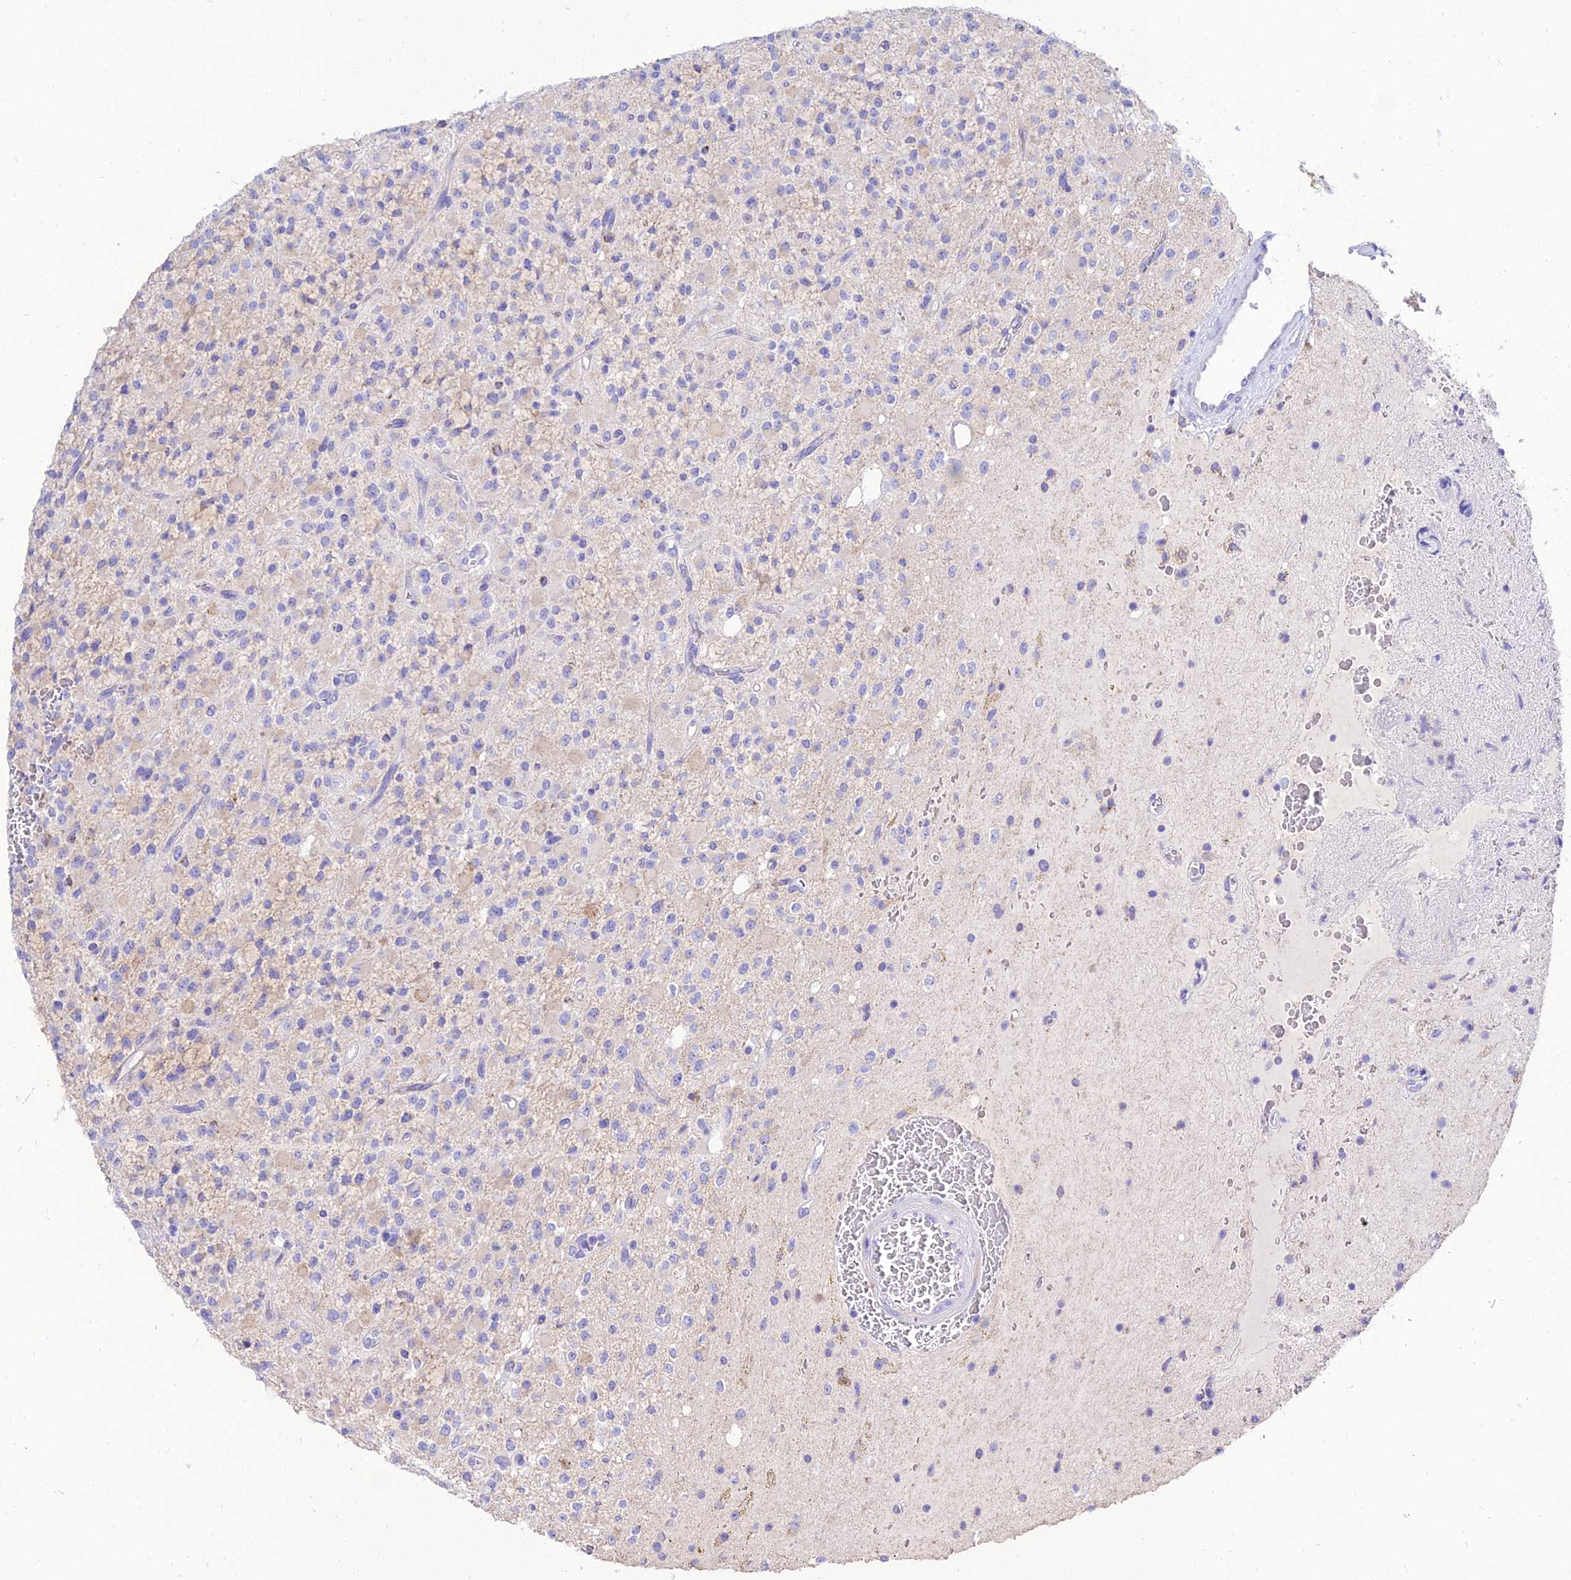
{"staining": {"intensity": "negative", "quantity": "none", "location": "none"}, "tissue": "glioma", "cell_type": "Tumor cells", "image_type": "cancer", "snomed": [{"axis": "morphology", "description": "Glioma, malignant, High grade"}, {"axis": "topography", "description": "Brain"}], "caption": "Protein analysis of malignant high-grade glioma displays no significant expression in tumor cells. (DAB (3,3'-diaminobenzidine) immunohistochemistry (IHC) visualized using brightfield microscopy, high magnification).", "gene": "PKN3", "patient": {"sex": "male", "age": 34}}